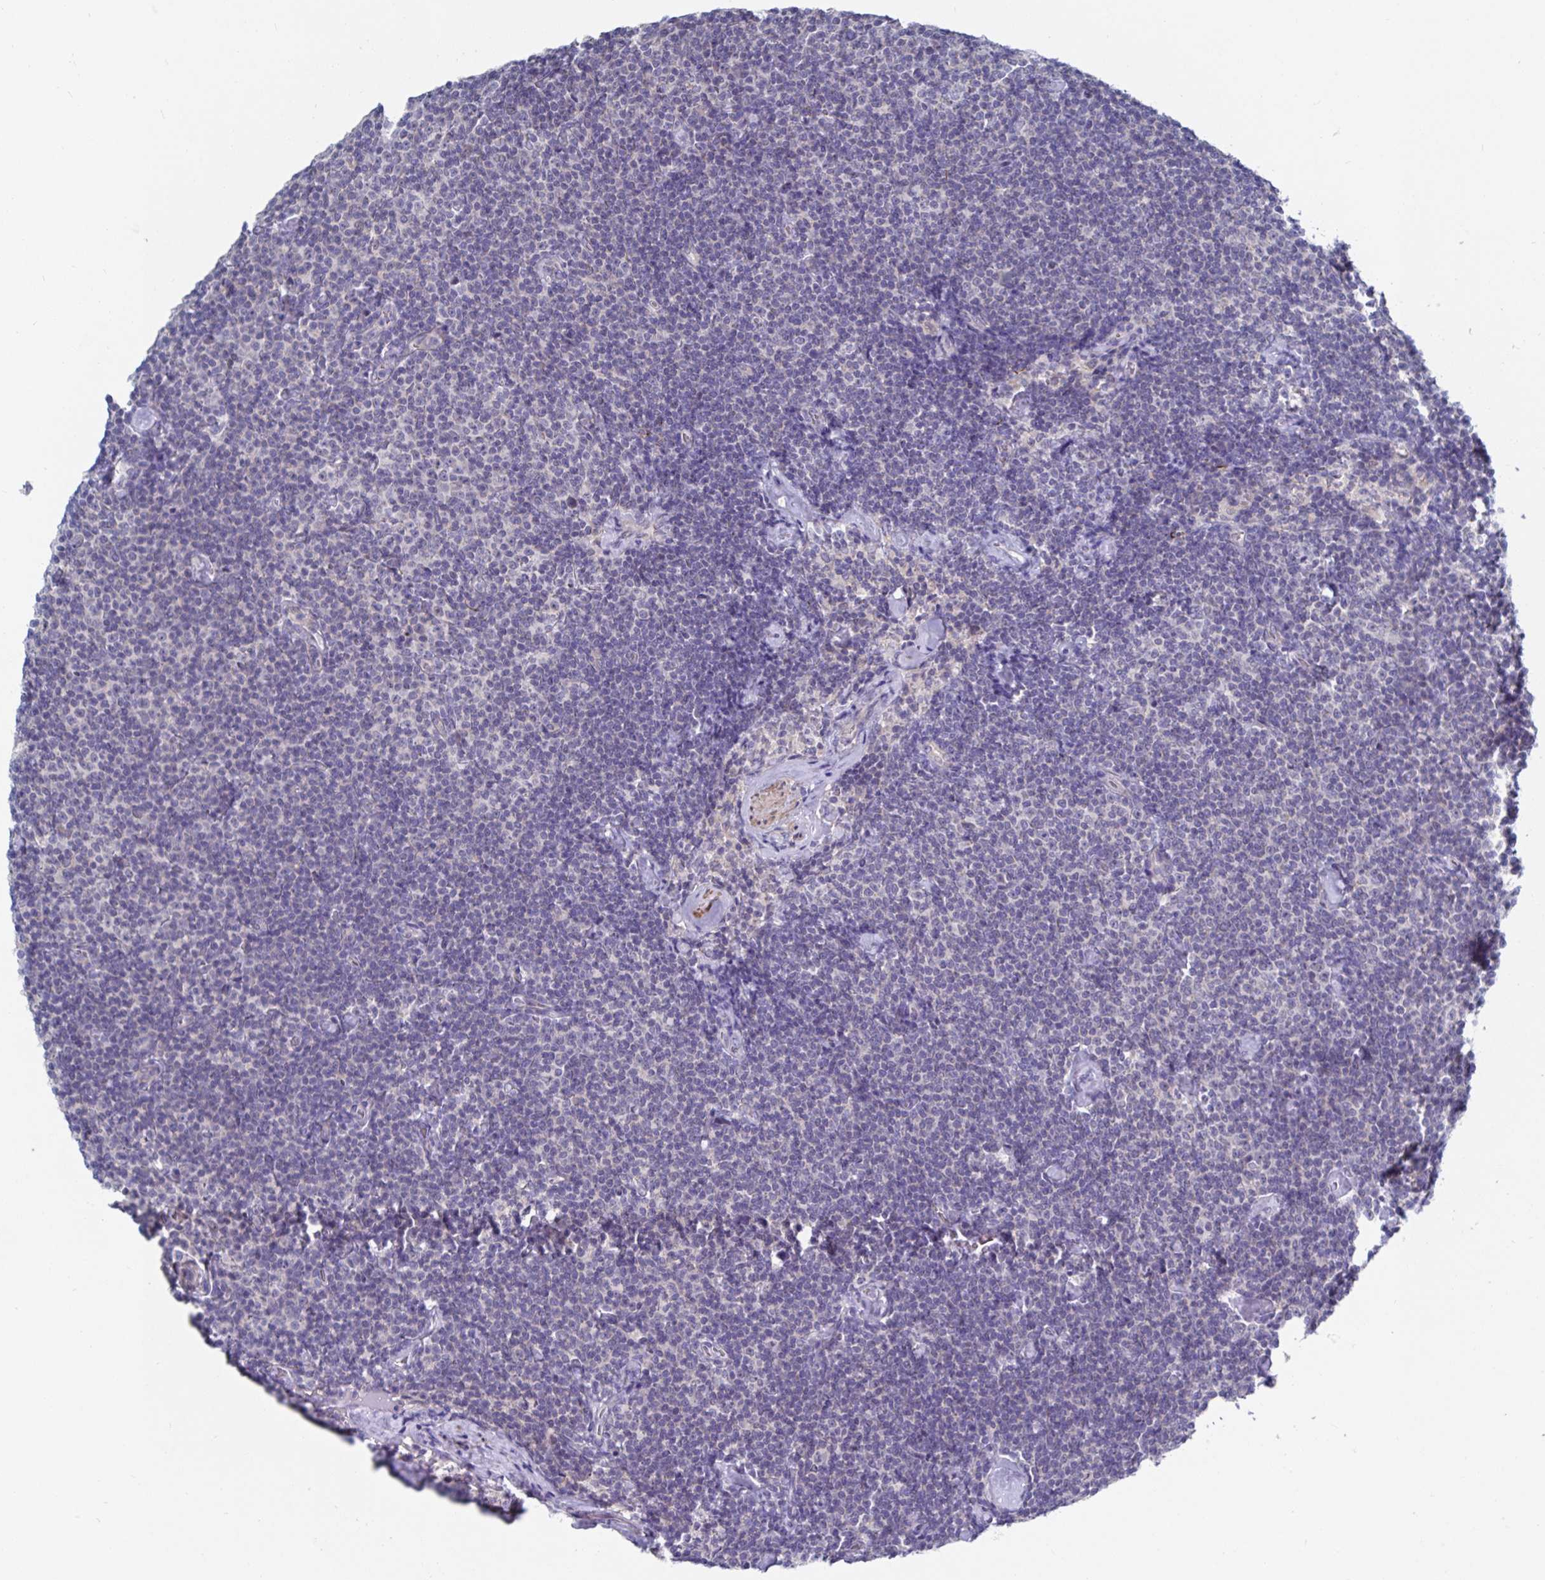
{"staining": {"intensity": "negative", "quantity": "none", "location": "none"}, "tissue": "lymphoma", "cell_type": "Tumor cells", "image_type": "cancer", "snomed": [{"axis": "morphology", "description": "Malignant lymphoma, non-Hodgkin's type, Low grade"}, {"axis": "topography", "description": "Lymph node"}], "caption": "The image exhibits no significant positivity in tumor cells of lymphoma. The staining was performed using DAB (3,3'-diaminobenzidine) to visualize the protein expression in brown, while the nuclei were stained in blue with hematoxylin (Magnification: 20x).", "gene": "ZIK1", "patient": {"sex": "male", "age": 81}}